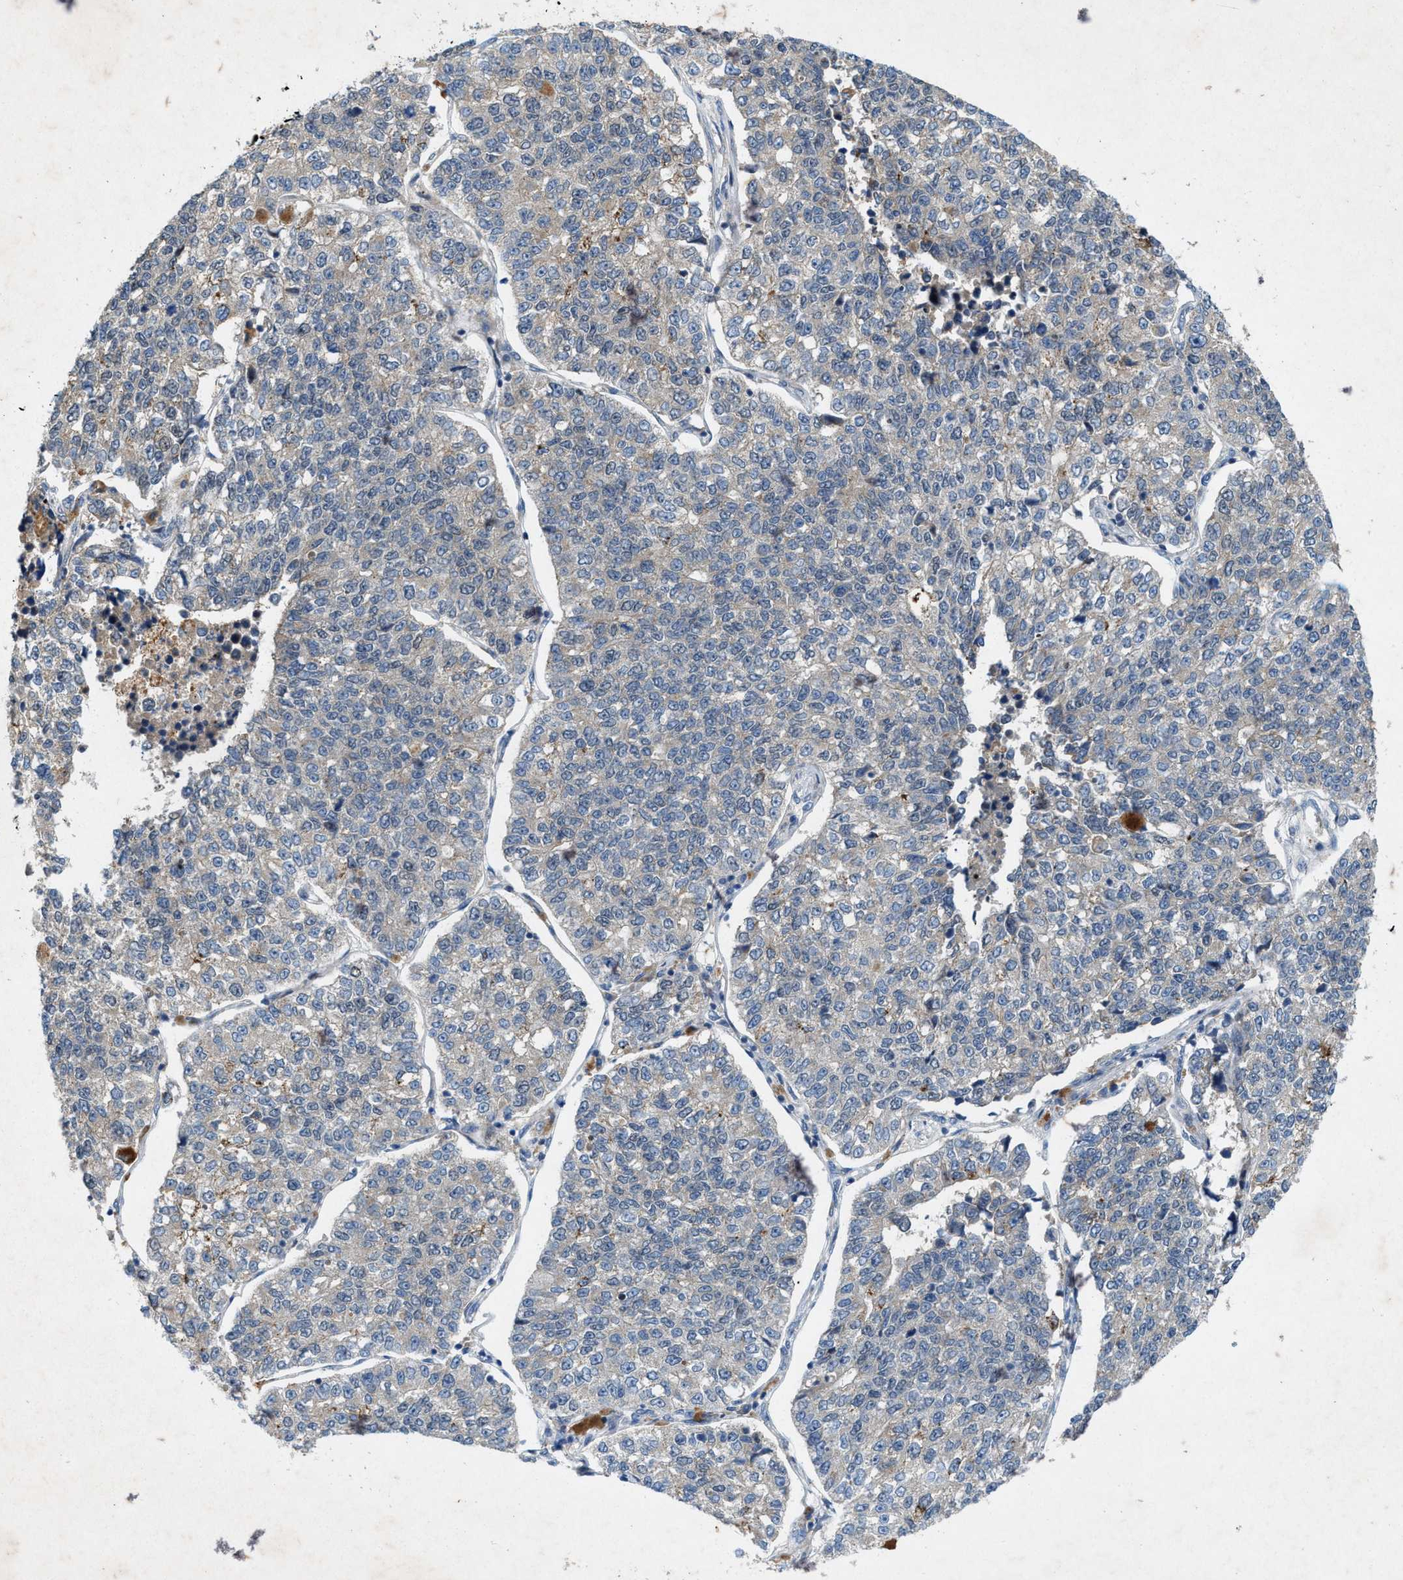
{"staining": {"intensity": "weak", "quantity": "<25%", "location": "cytoplasmic/membranous"}, "tissue": "lung cancer", "cell_type": "Tumor cells", "image_type": "cancer", "snomed": [{"axis": "morphology", "description": "Adenocarcinoma, NOS"}, {"axis": "topography", "description": "Lung"}], "caption": "High magnification brightfield microscopy of lung cancer stained with DAB (3,3'-diaminobenzidine) (brown) and counterstained with hematoxylin (blue): tumor cells show no significant expression.", "gene": "URGCP", "patient": {"sex": "male", "age": 49}}